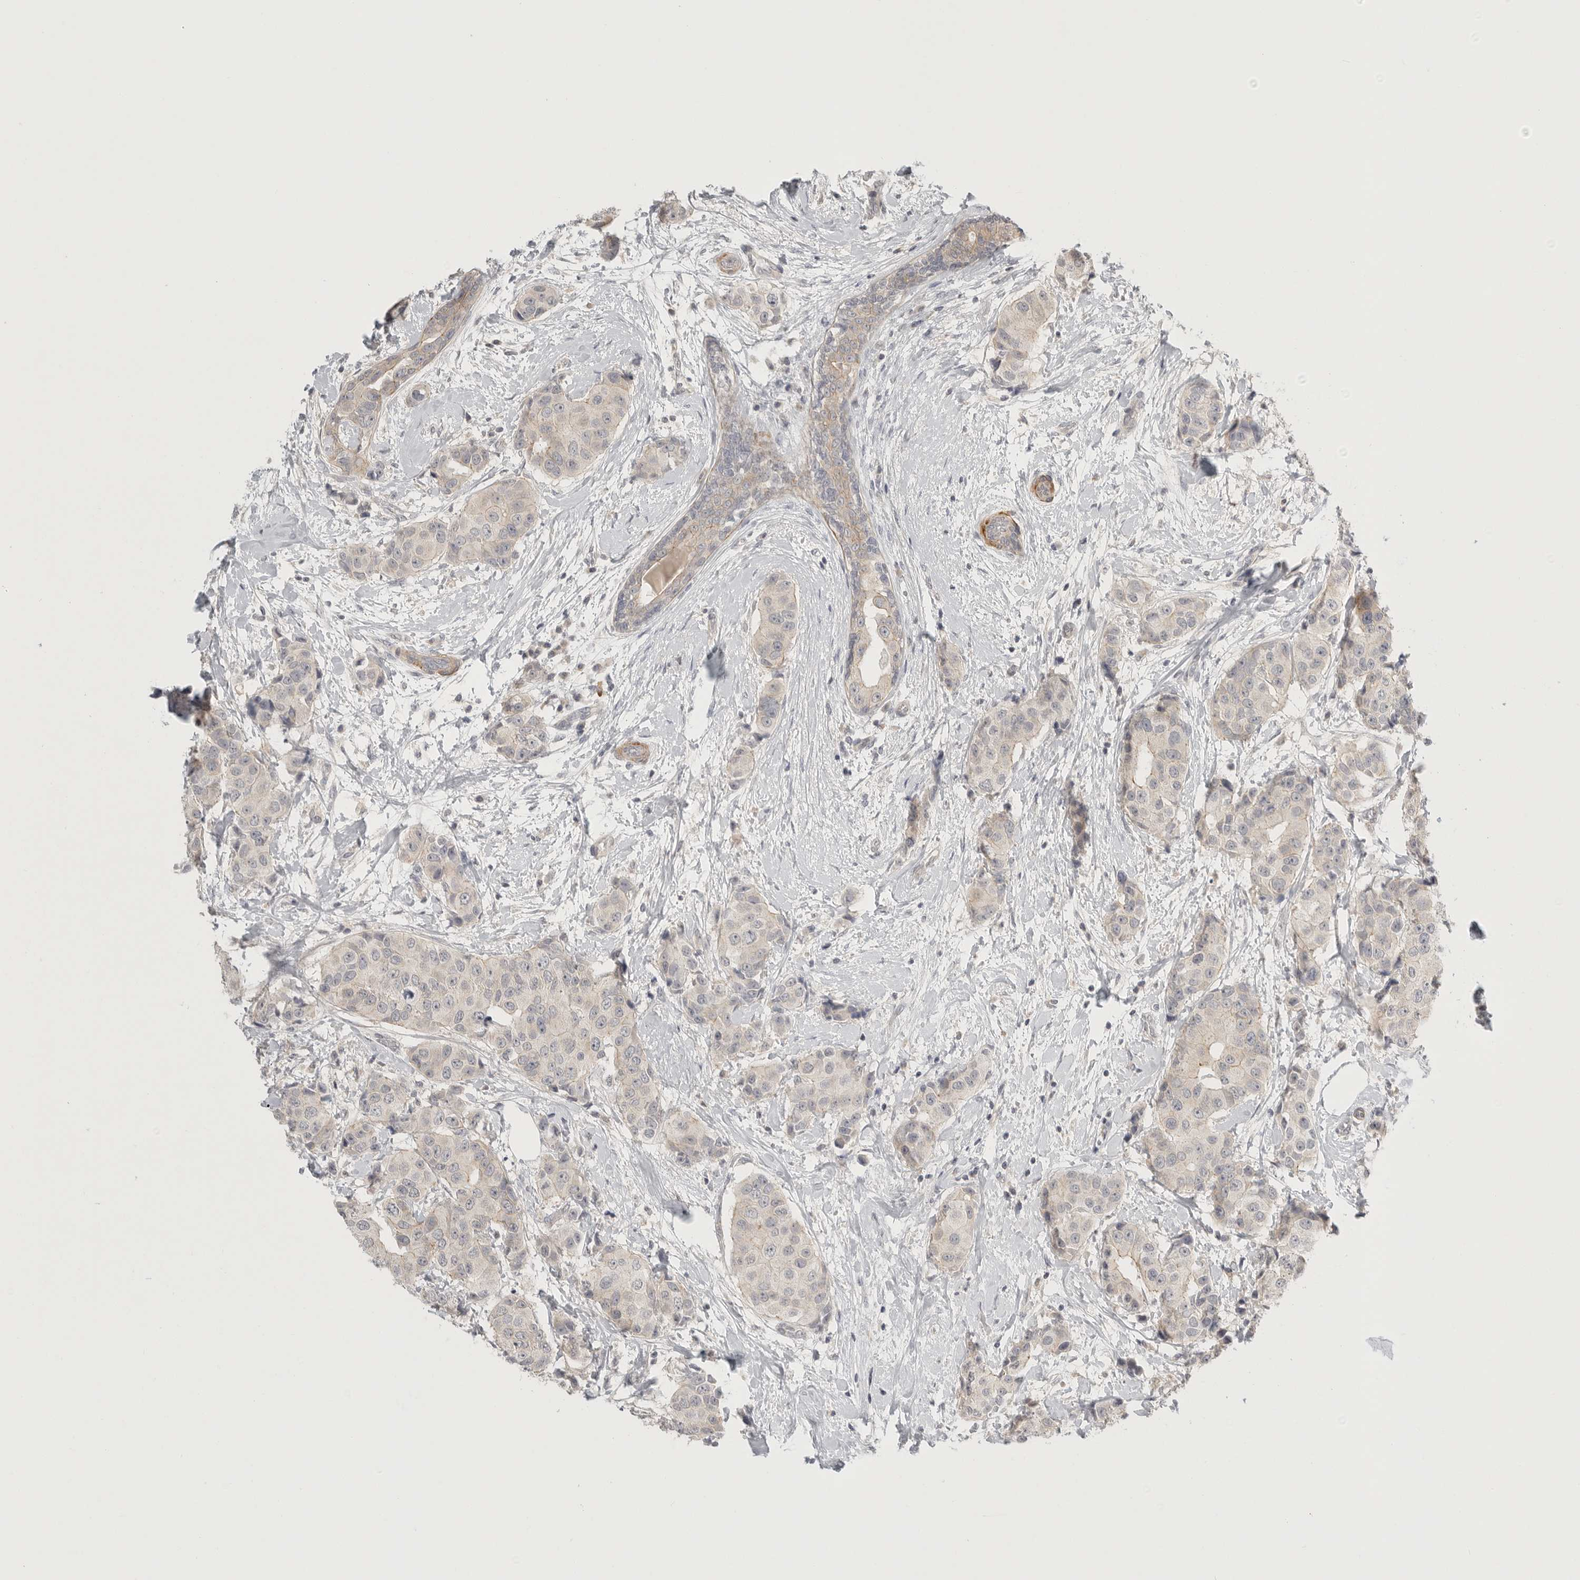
{"staining": {"intensity": "weak", "quantity": "<25%", "location": "cytoplasmic/membranous"}, "tissue": "breast cancer", "cell_type": "Tumor cells", "image_type": "cancer", "snomed": [{"axis": "morphology", "description": "Normal tissue, NOS"}, {"axis": "morphology", "description": "Duct carcinoma"}, {"axis": "topography", "description": "Breast"}], "caption": "An IHC image of invasive ductal carcinoma (breast) is shown. There is no staining in tumor cells of invasive ductal carcinoma (breast).", "gene": "STAB2", "patient": {"sex": "female", "age": 39}}